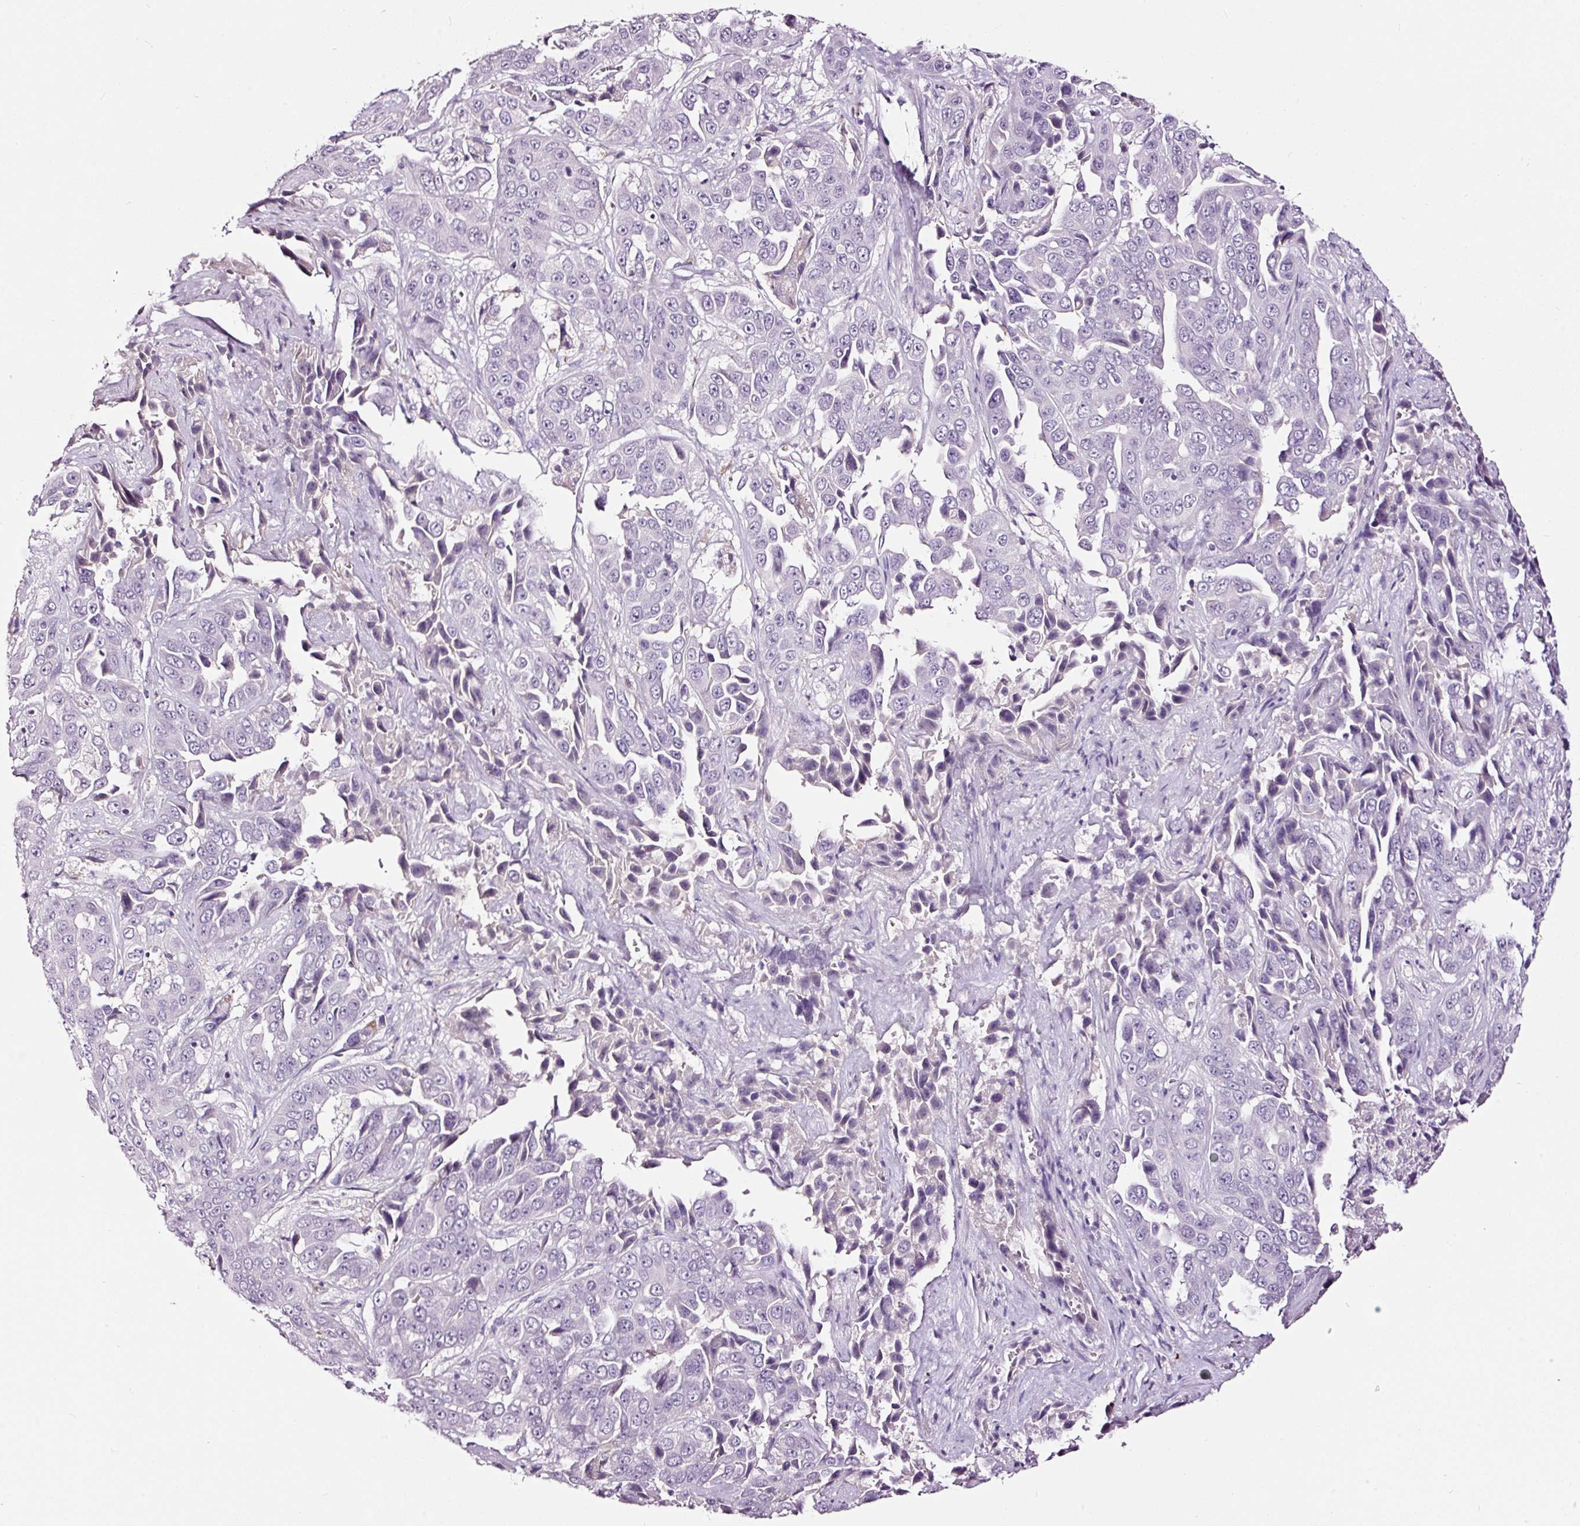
{"staining": {"intensity": "negative", "quantity": "none", "location": "none"}, "tissue": "liver cancer", "cell_type": "Tumor cells", "image_type": "cancer", "snomed": [{"axis": "morphology", "description": "Cholangiocarcinoma"}, {"axis": "topography", "description": "Liver"}], "caption": "The immunohistochemistry micrograph has no significant expression in tumor cells of liver cholangiocarcinoma tissue.", "gene": "LAMP3", "patient": {"sex": "female", "age": 52}}